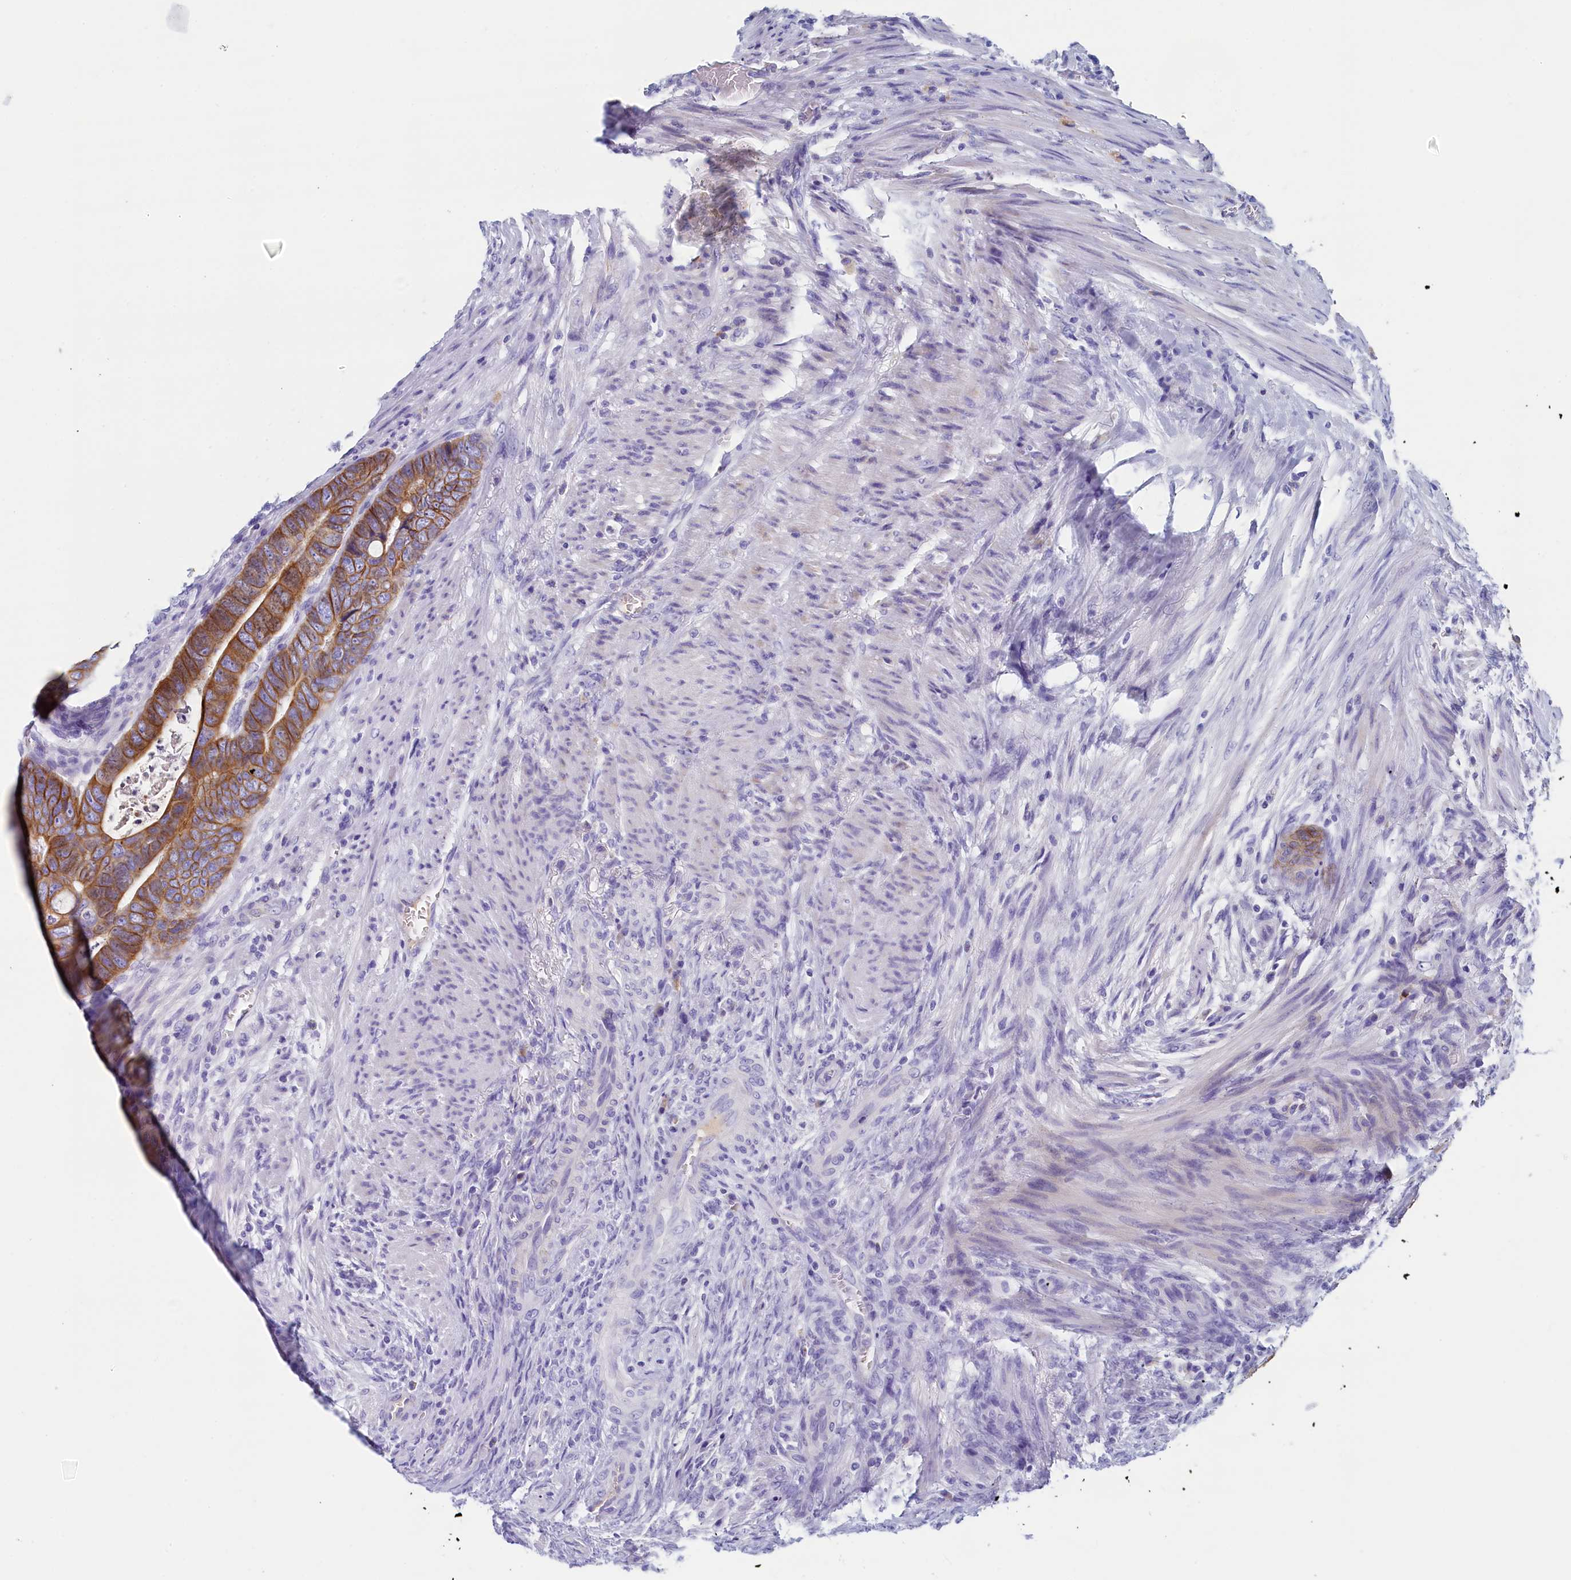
{"staining": {"intensity": "moderate", "quantity": ">75%", "location": "cytoplasmic/membranous"}, "tissue": "colorectal cancer", "cell_type": "Tumor cells", "image_type": "cancer", "snomed": [{"axis": "morphology", "description": "Adenocarcinoma, NOS"}, {"axis": "topography", "description": "Rectum"}], "caption": "Protein staining of colorectal cancer (adenocarcinoma) tissue reveals moderate cytoplasmic/membranous staining in about >75% of tumor cells.", "gene": "GUCA1C", "patient": {"sex": "female", "age": 78}}